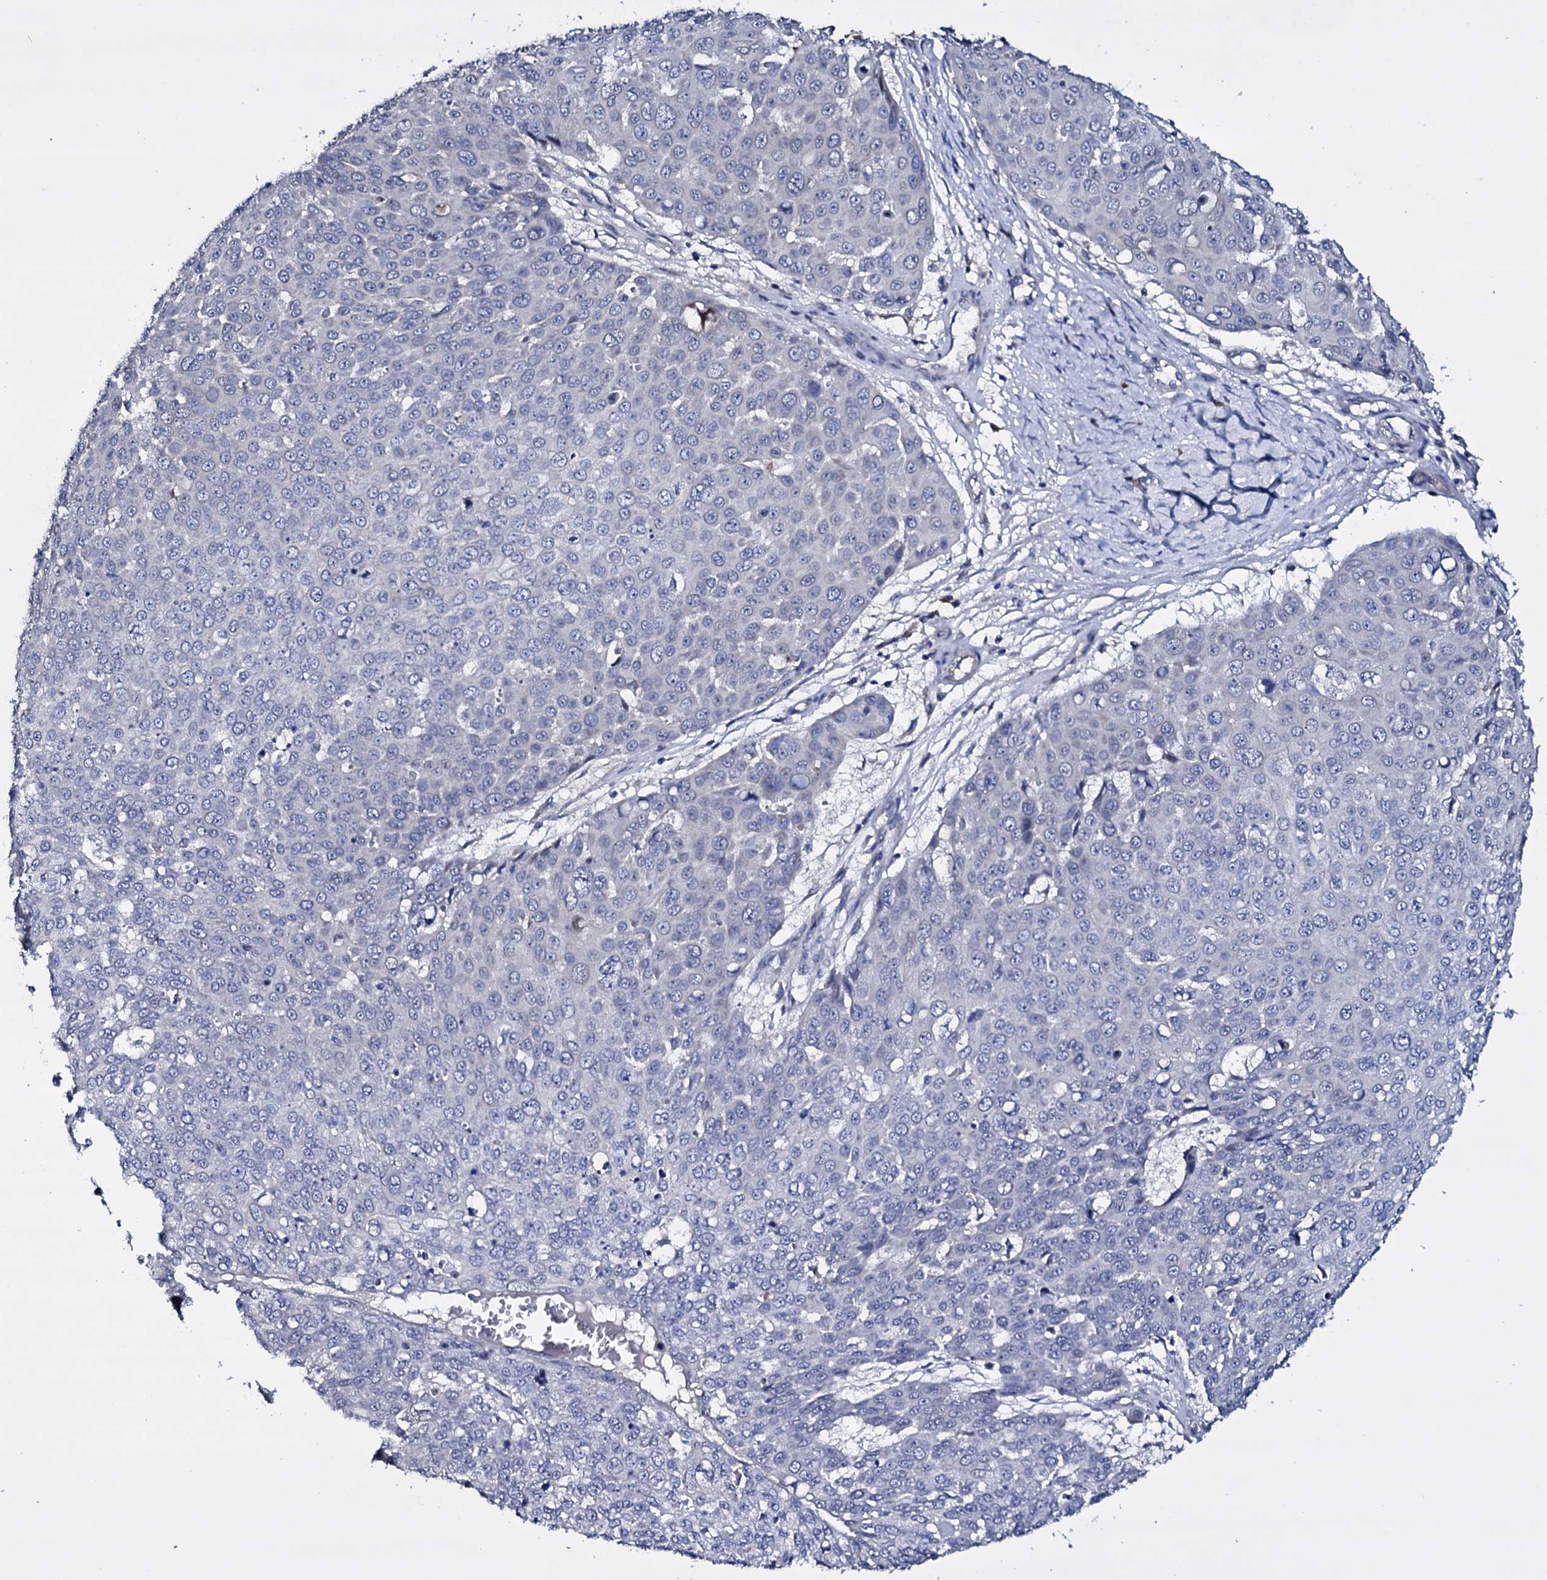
{"staining": {"intensity": "negative", "quantity": "none", "location": "none"}, "tissue": "skin cancer", "cell_type": "Tumor cells", "image_type": "cancer", "snomed": [{"axis": "morphology", "description": "Squamous cell carcinoma, NOS"}, {"axis": "topography", "description": "Skin"}], "caption": "IHC image of neoplastic tissue: skin cancer (squamous cell carcinoma) stained with DAB reveals no significant protein positivity in tumor cells.", "gene": "BCL2L14", "patient": {"sex": "male", "age": 71}}